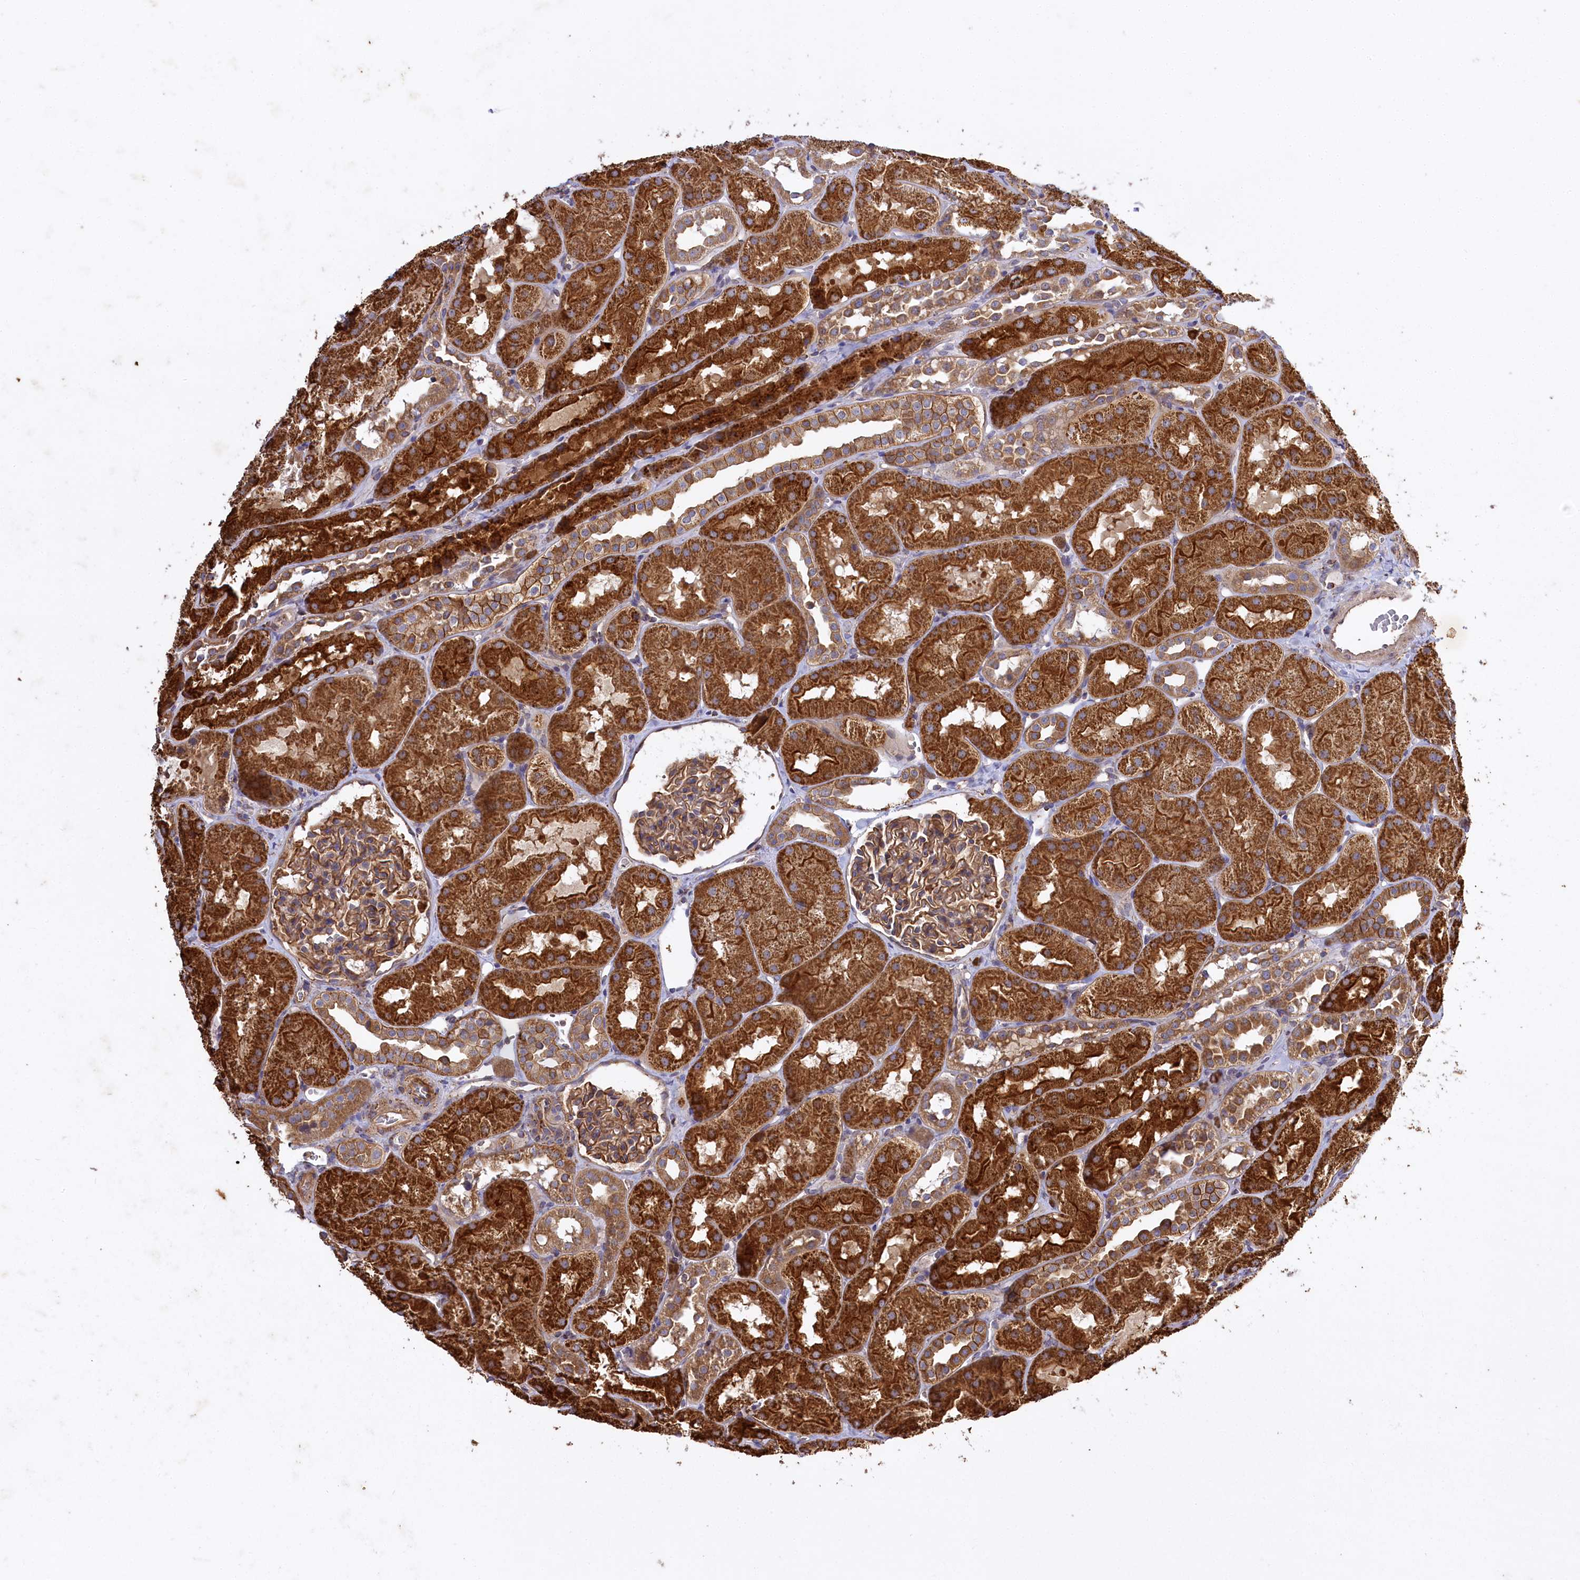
{"staining": {"intensity": "moderate", "quantity": ">75%", "location": "cytoplasmic/membranous"}, "tissue": "kidney", "cell_type": "Cells in glomeruli", "image_type": "normal", "snomed": [{"axis": "morphology", "description": "Normal tissue, NOS"}, {"axis": "topography", "description": "Kidney"}, {"axis": "topography", "description": "Urinary bladder"}], "caption": "A photomicrograph of kidney stained for a protein displays moderate cytoplasmic/membranous brown staining in cells in glomeruli.", "gene": "CARD19", "patient": {"sex": "male", "age": 16}}